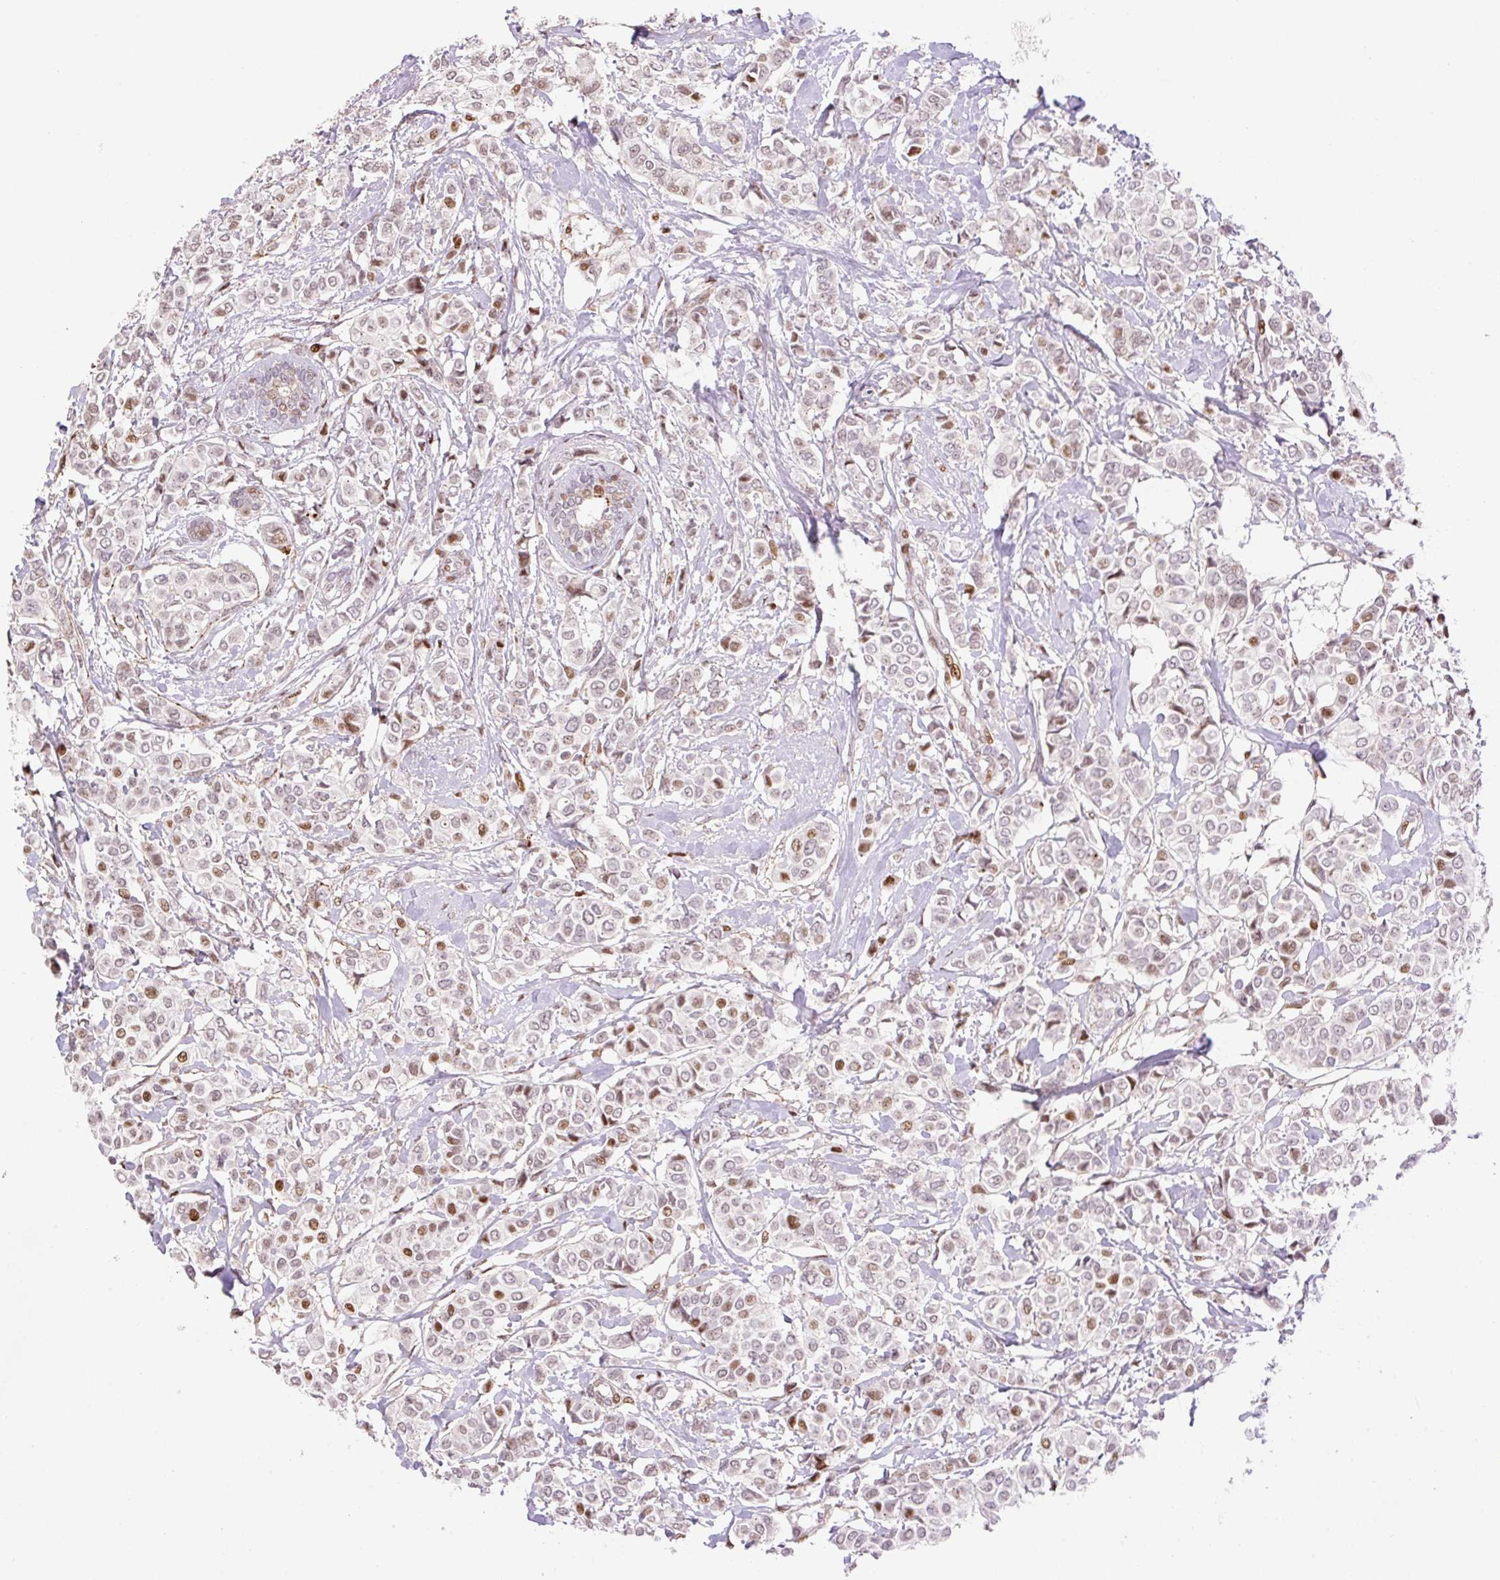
{"staining": {"intensity": "moderate", "quantity": "<25%", "location": "nuclear"}, "tissue": "breast cancer", "cell_type": "Tumor cells", "image_type": "cancer", "snomed": [{"axis": "morphology", "description": "Lobular carcinoma"}, {"axis": "topography", "description": "Breast"}], "caption": "A brown stain shows moderate nuclear expression of a protein in human breast cancer tumor cells. The protein of interest is shown in brown color, while the nuclei are stained blue.", "gene": "RIPPLY3", "patient": {"sex": "female", "age": 51}}